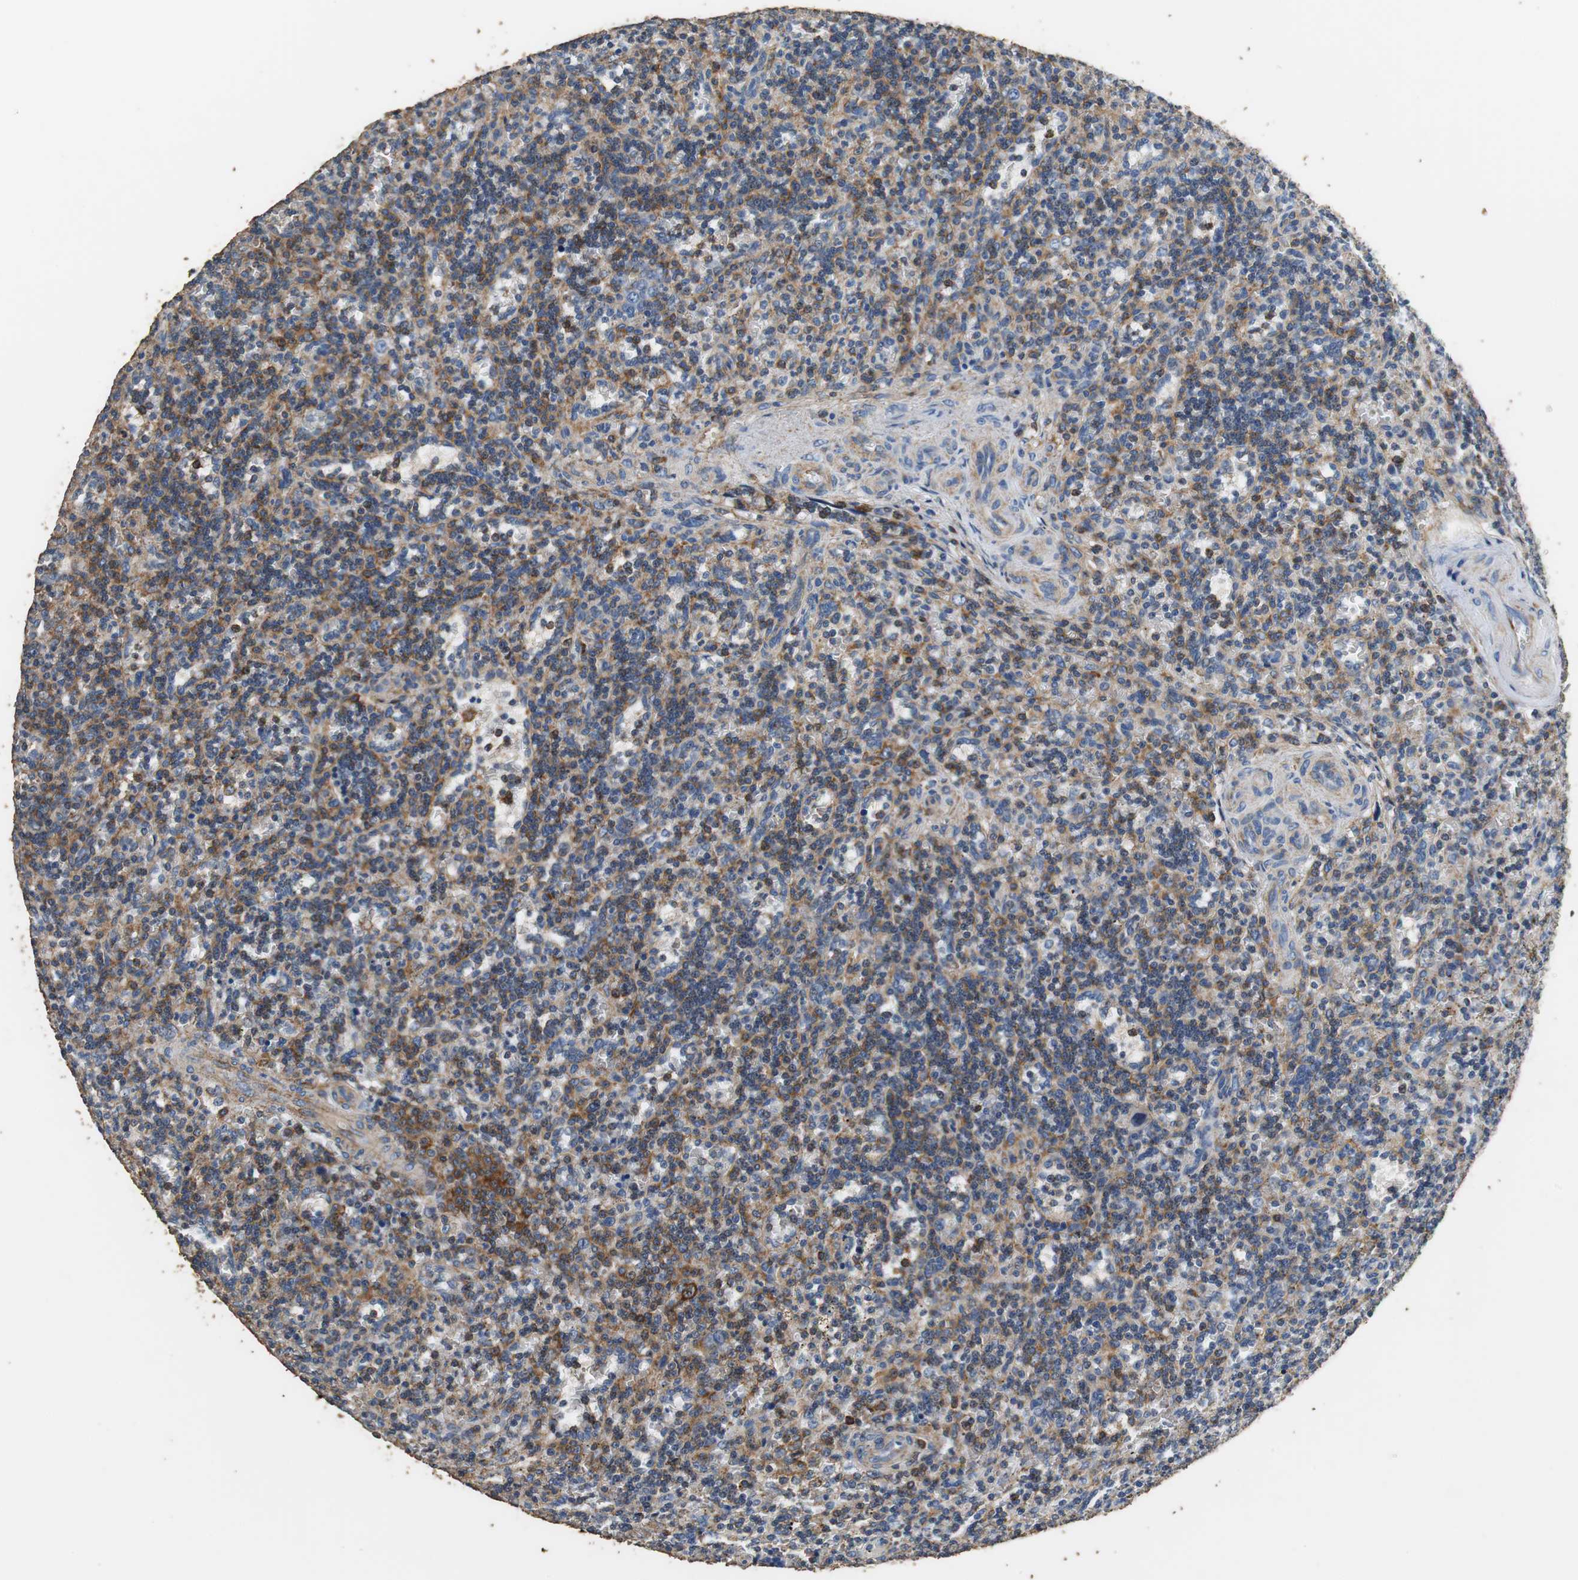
{"staining": {"intensity": "weak", "quantity": "<25%", "location": "cytoplasmic/membranous"}, "tissue": "lymphoma", "cell_type": "Tumor cells", "image_type": "cancer", "snomed": [{"axis": "morphology", "description": "Malignant lymphoma, non-Hodgkin's type, Low grade"}, {"axis": "topography", "description": "Spleen"}], "caption": "IHC of human malignant lymphoma, non-Hodgkin's type (low-grade) reveals no staining in tumor cells.", "gene": "PRKRA", "patient": {"sex": "male", "age": 73}}